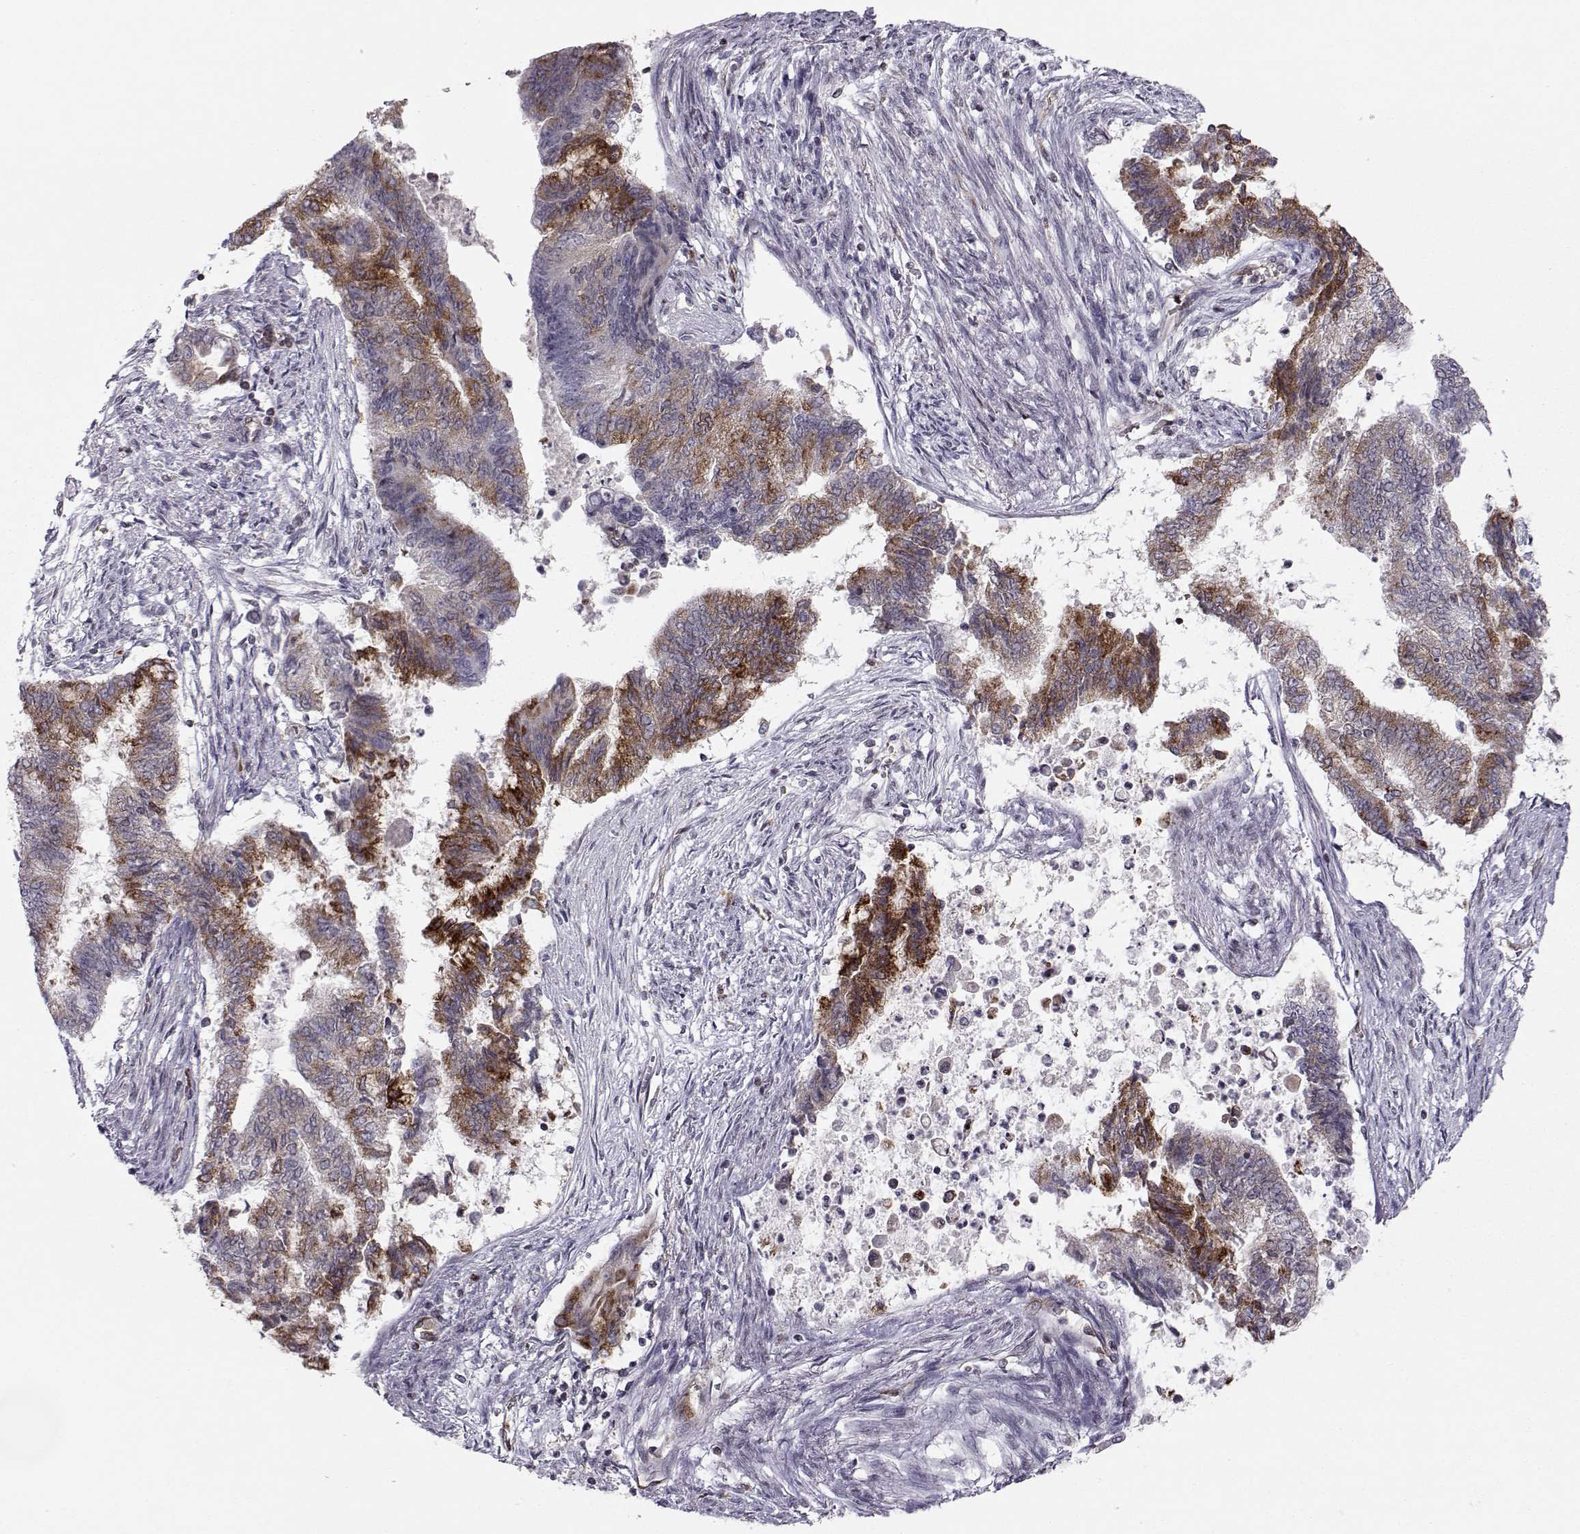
{"staining": {"intensity": "strong", "quantity": ">75%", "location": "cytoplasmic/membranous"}, "tissue": "endometrial cancer", "cell_type": "Tumor cells", "image_type": "cancer", "snomed": [{"axis": "morphology", "description": "Adenocarcinoma, NOS"}, {"axis": "topography", "description": "Endometrium"}], "caption": "This image demonstrates IHC staining of human endometrial cancer (adenocarcinoma), with high strong cytoplasmic/membranous positivity in about >75% of tumor cells.", "gene": "KIF13B", "patient": {"sex": "female", "age": 65}}